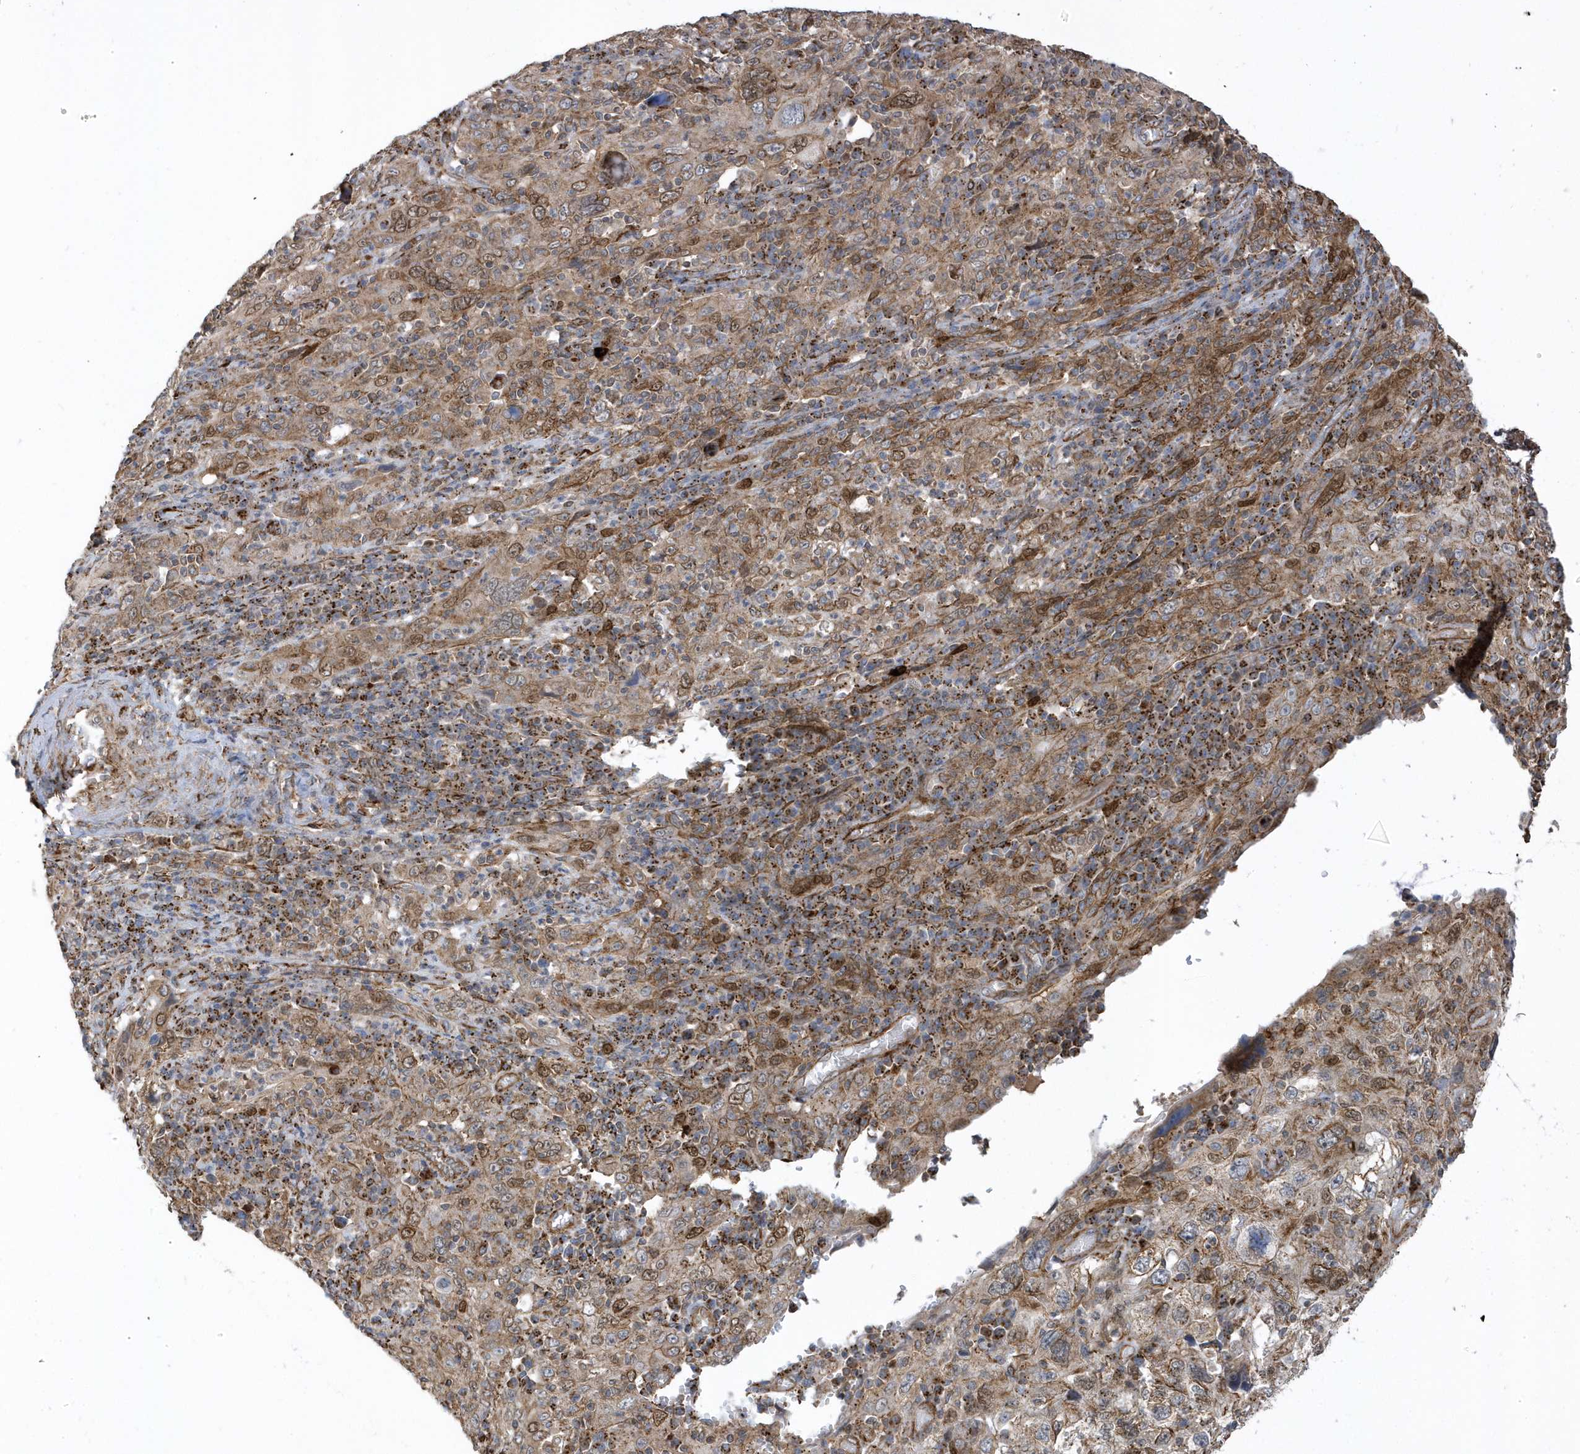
{"staining": {"intensity": "moderate", "quantity": ">75%", "location": "cytoplasmic/membranous,nuclear"}, "tissue": "cervical cancer", "cell_type": "Tumor cells", "image_type": "cancer", "snomed": [{"axis": "morphology", "description": "Squamous cell carcinoma, NOS"}, {"axis": "topography", "description": "Cervix"}], "caption": "Tumor cells display medium levels of moderate cytoplasmic/membranous and nuclear expression in approximately >75% of cells in human cervical cancer (squamous cell carcinoma). (DAB (3,3'-diaminobenzidine) IHC, brown staining for protein, blue staining for nuclei).", "gene": "HRH4", "patient": {"sex": "female", "age": 46}}